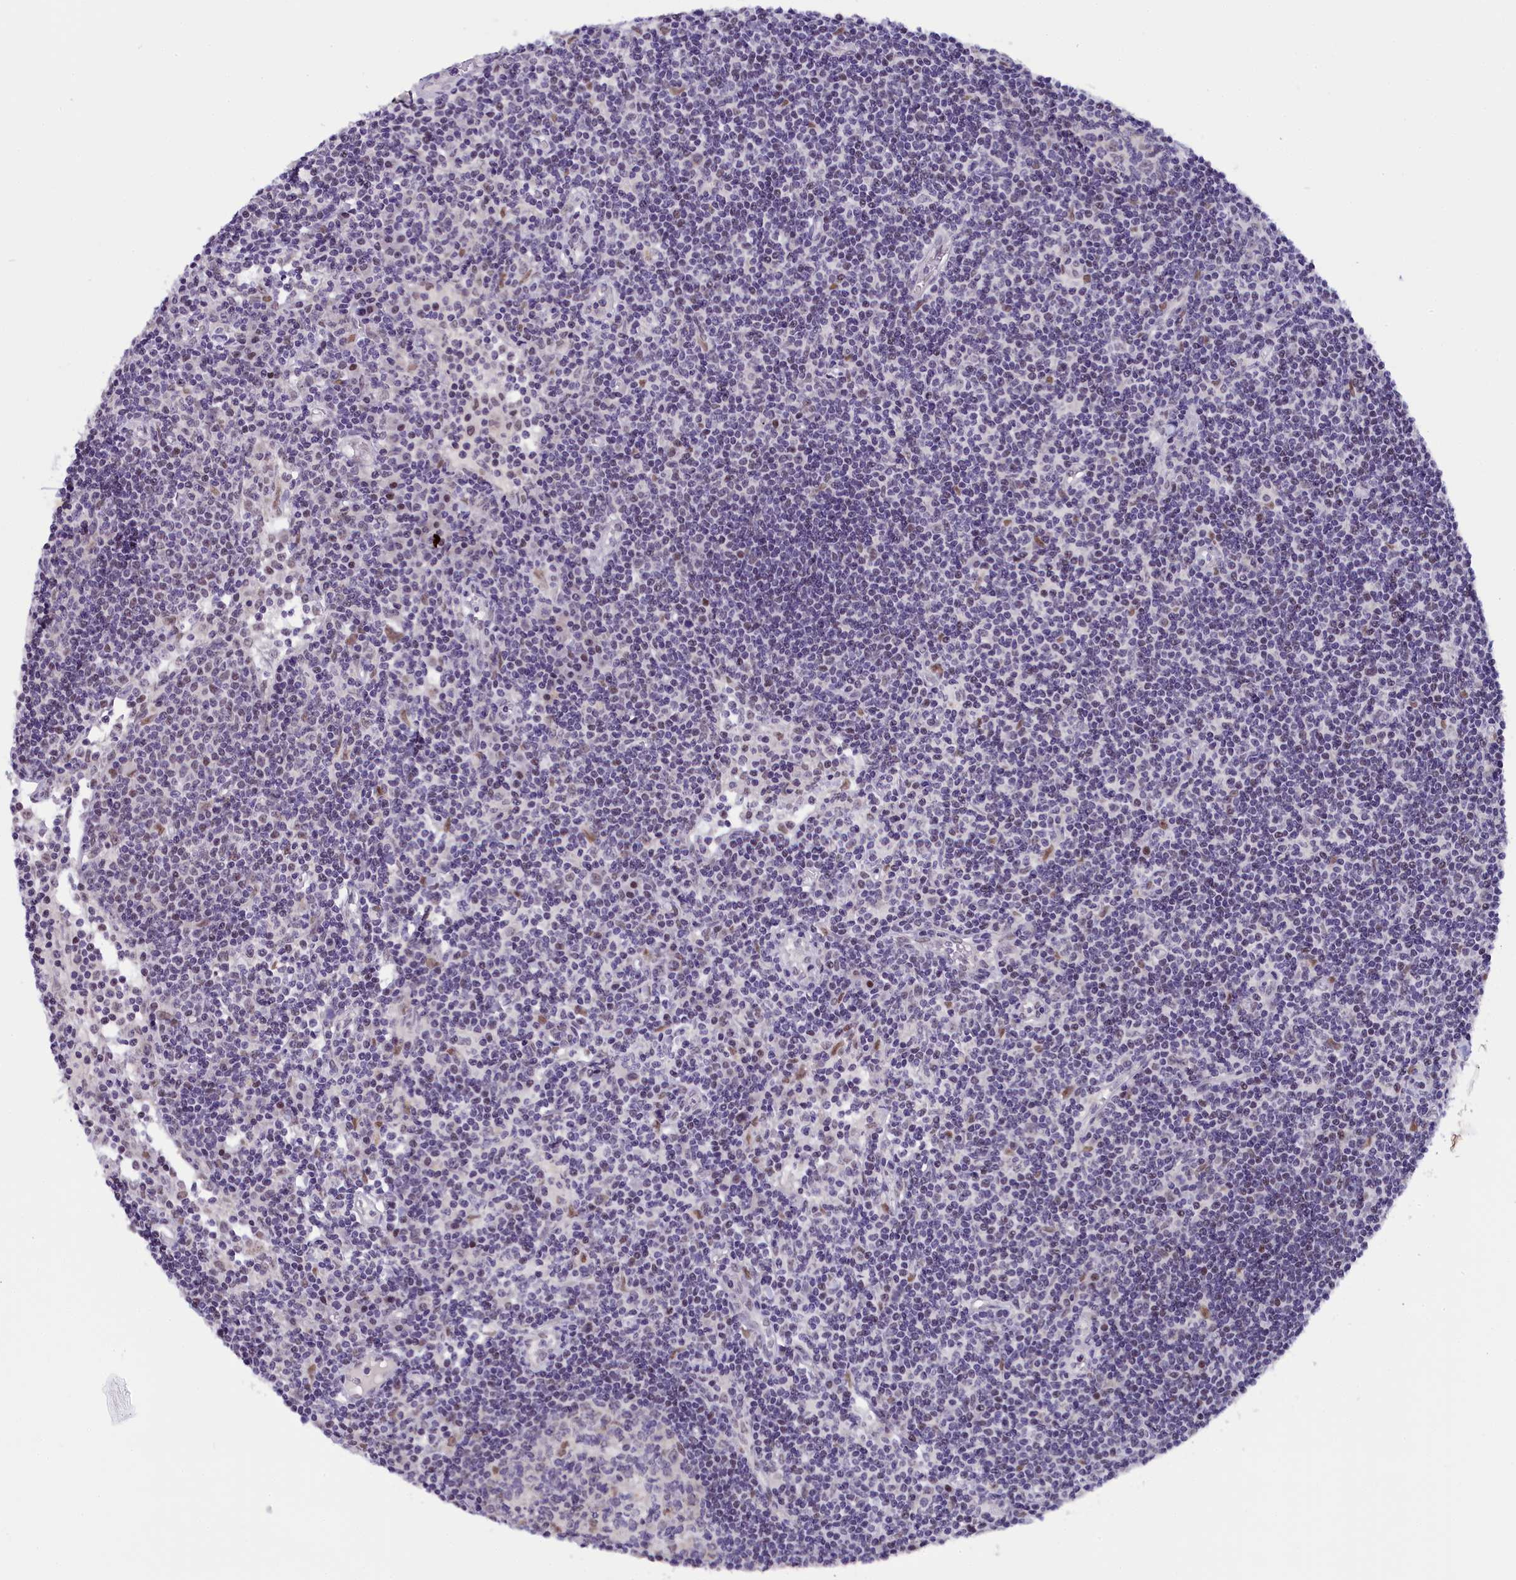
{"staining": {"intensity": "negative", "quantity": "none", "location": "none"}, "tissue": "lymph node", "cell_type": "Germinal center cells", "image_type": "normal", "snomed": [{"axis": "morphology", "description": "Normal tissue, NOS"}, {"axis": "topography", "description": "Lymph node"}], "caption": "Histopathology image shows no protein expression in germinal center cells of benign lymph node.", "gene": "OSGEP", "patient": {"sex": "female", "age": 55}}